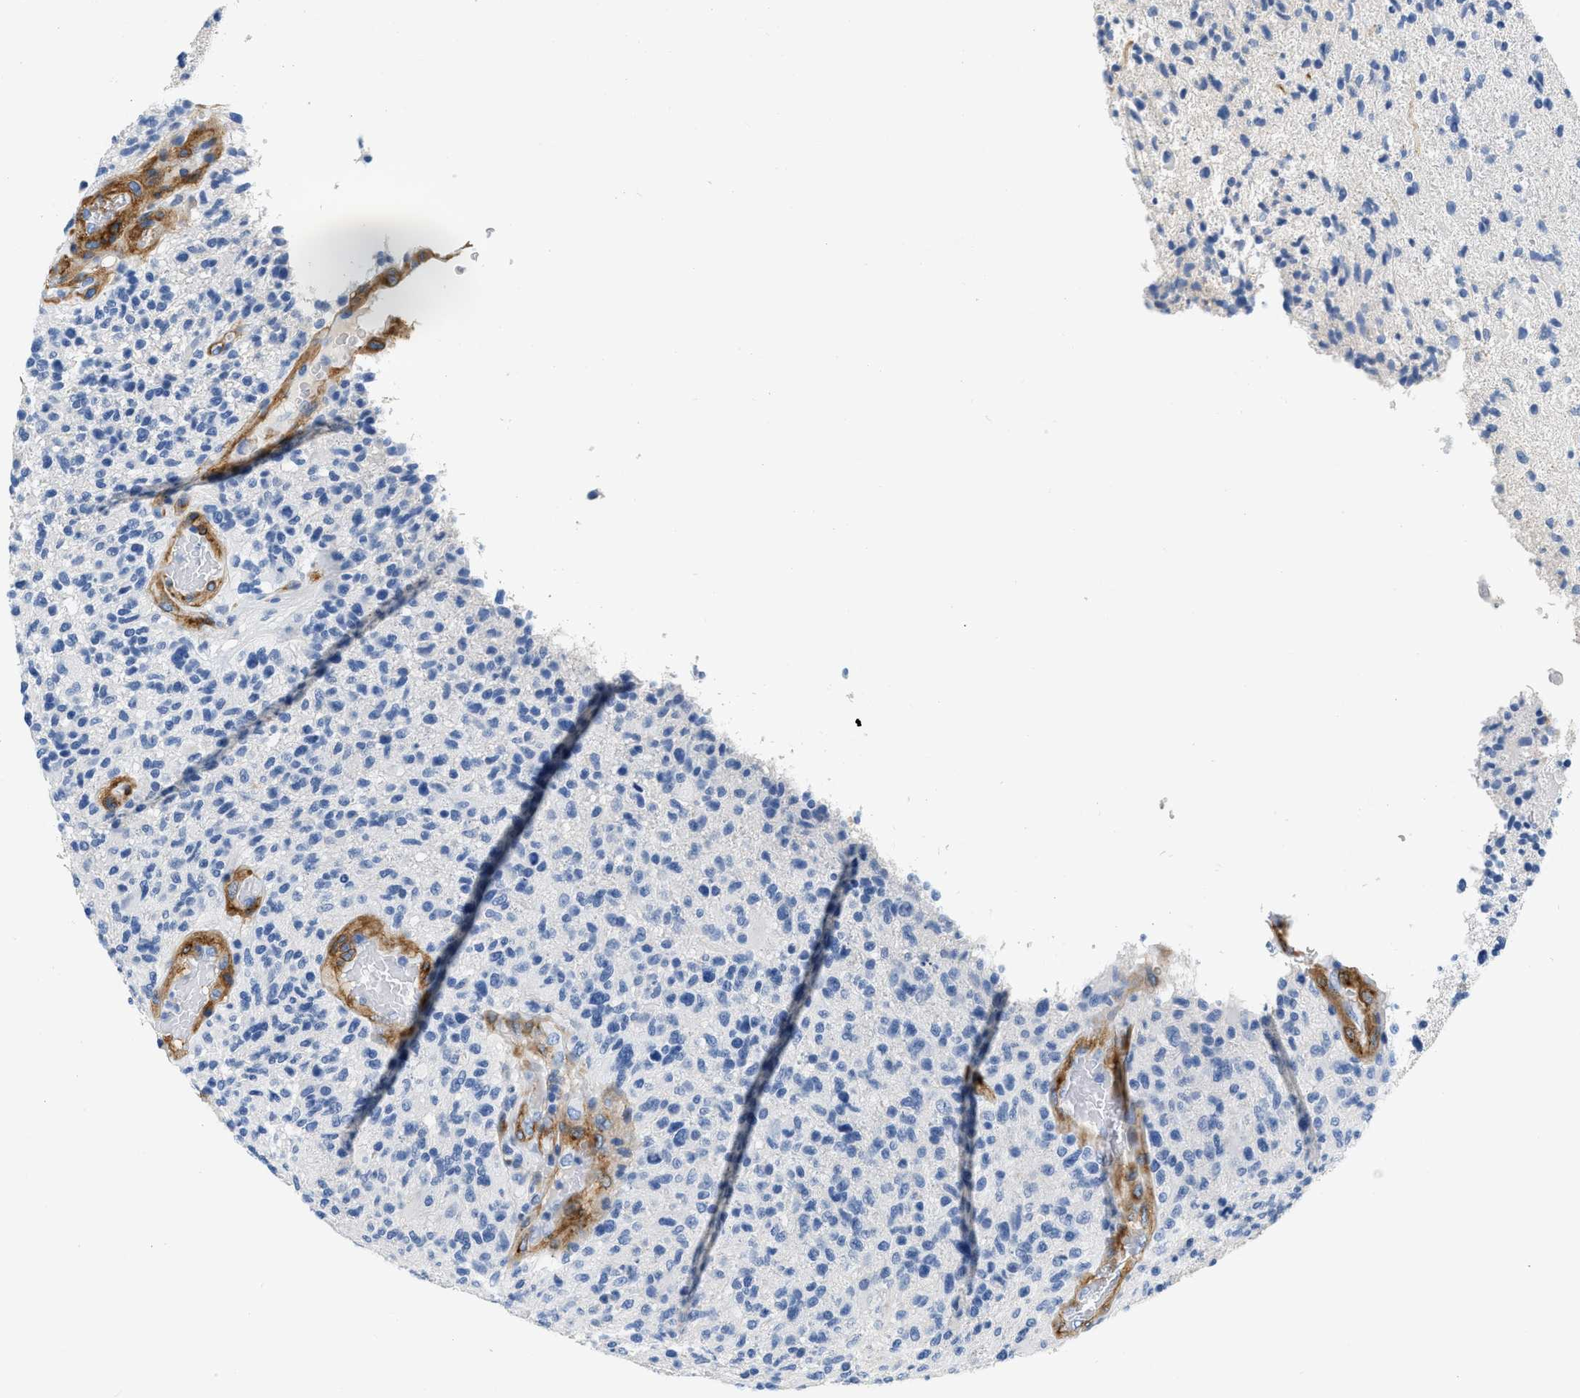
{"staining": {"intensity": "negative", "quantity": "none", "location": "none"}, "tissue": "glioma", "cell_type": "Tumor cells", "image_type": "cancer", "snomed": [{"axis": "morphology", "description": "Glioma, malignant, High grade"}, {"axis": "topography", "description": "Brain"}], "caption": "Glioma was stained to show a protein in brown. There is no significant staining in tumor cells.", "gene": "PDGFRB", "patient": {"sex": "male", "age": 72}}